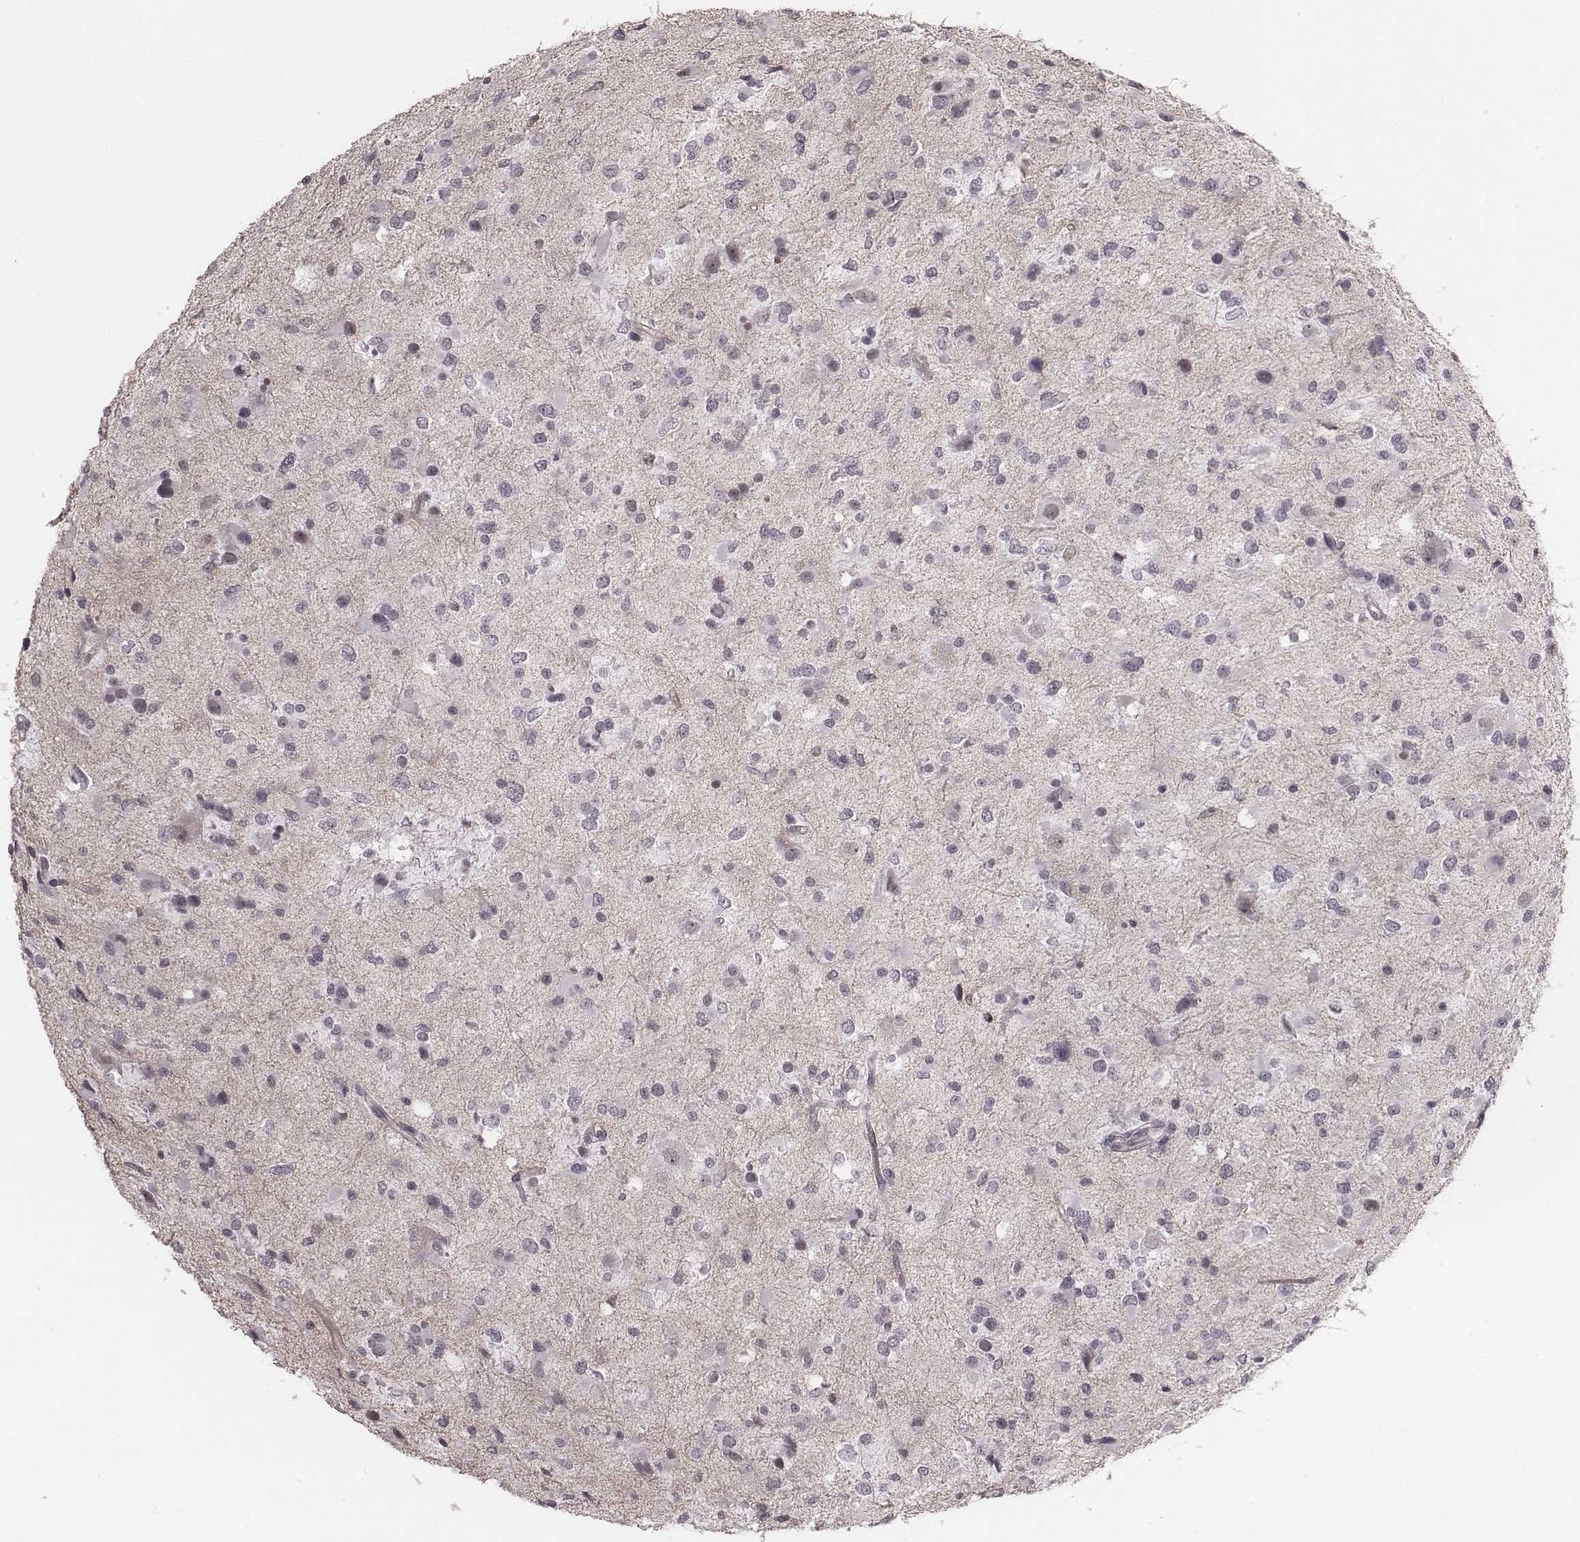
{"staining": {"intensity": "negative", "quantity": "none", "location": "none"}, "tissue": "glioma", "cell_type": "Tumor cells", "image_type": "cancer", "snomed": [{"axis": "morphology", "description": "Glioma, malignant, Low grade"}, {"axis": "topography", "description": "Brain"}], "caption": "High power microscopy micrograph of an IHC photomicrograph of glioma, revealing no significant positivity in tumor cells.", "gene": "RPGRIP1", "patient": {"sex": "female", "age": 32}}